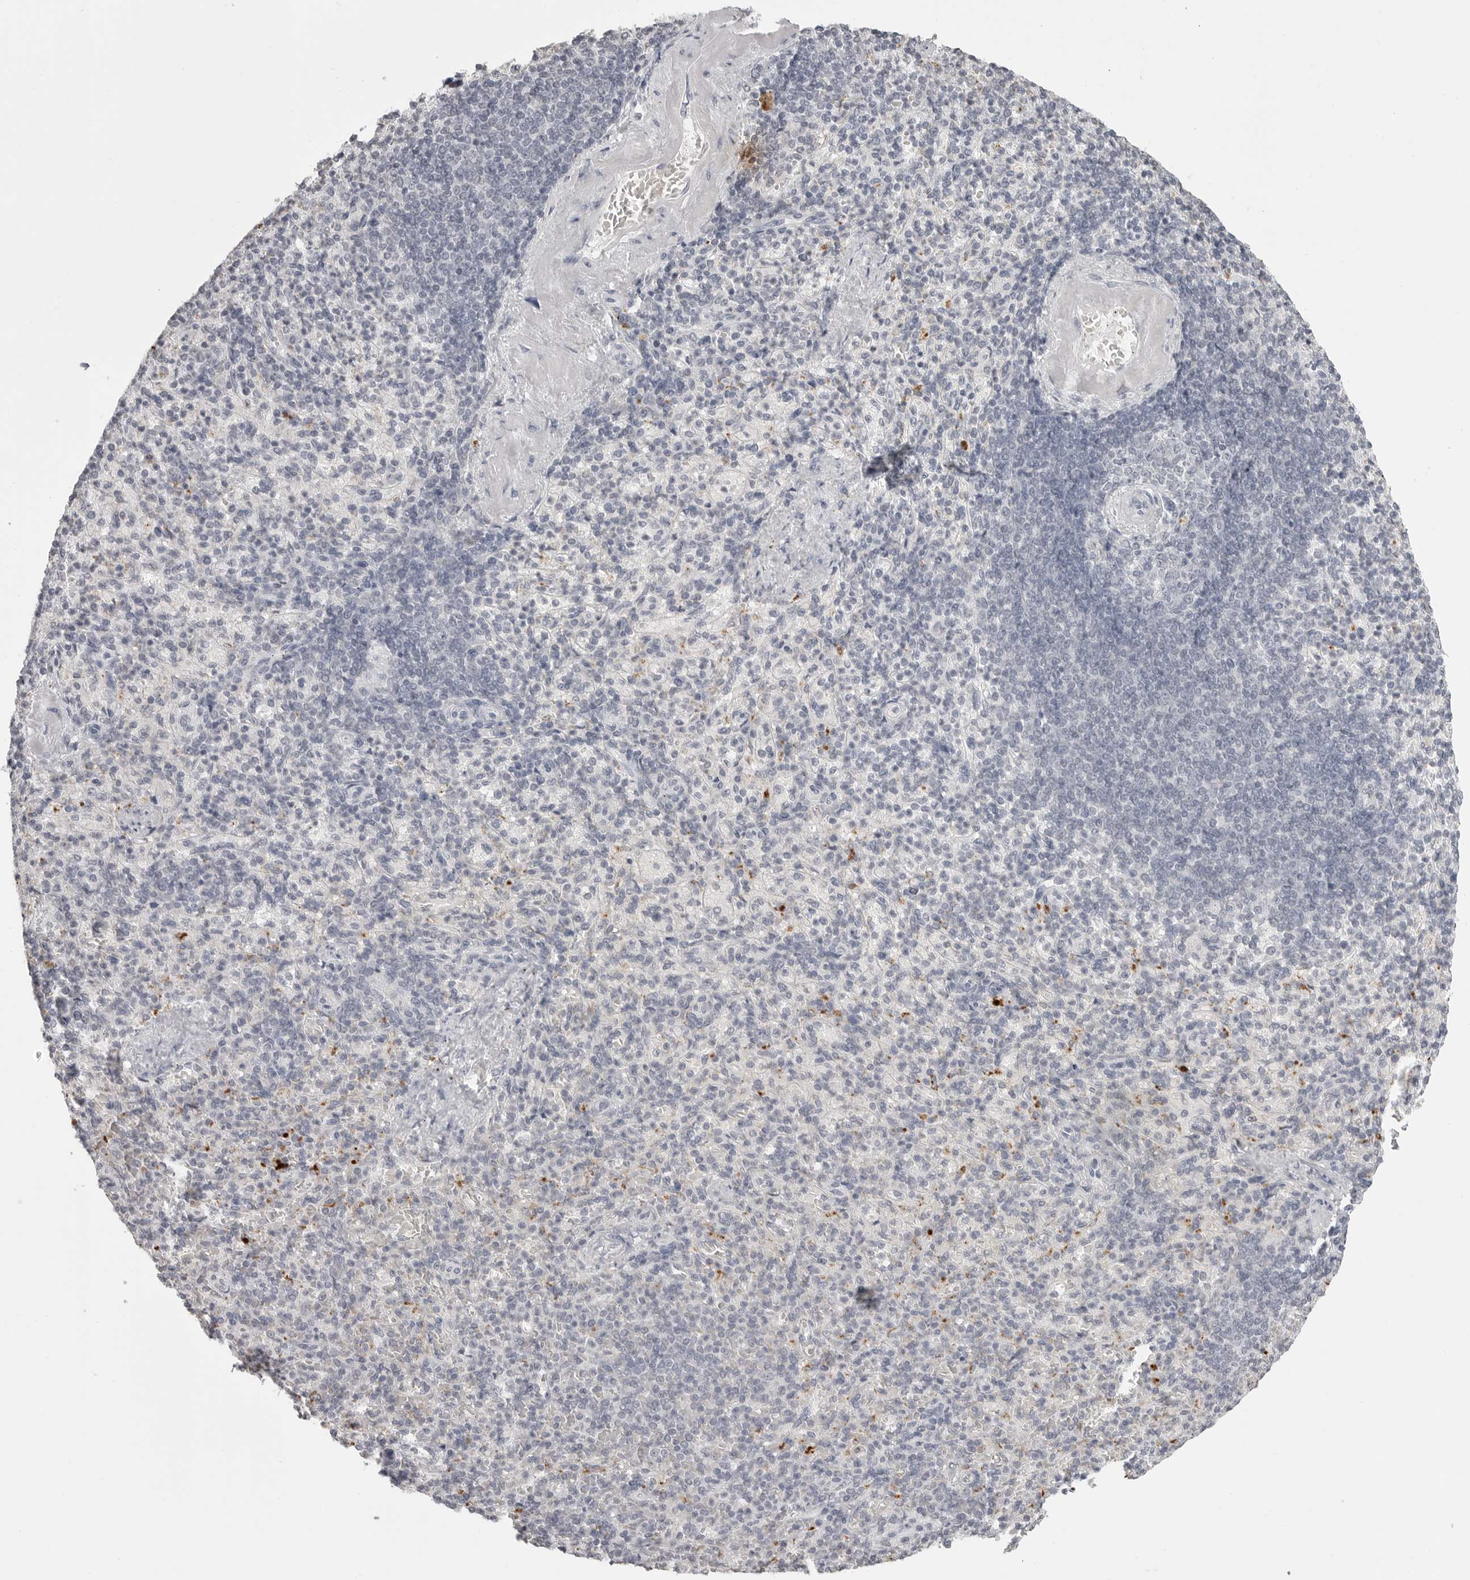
{"staining": {"intensity": "negative", "quantity": "none", "location": "none"}, "tissue": "spleen", "cell_type": "Cells in red pulp", "image_type": "normal", "snomed": [{"axis": "morphology", "description": "Normal tissue, NOS"}, {"axis": "topography", "description": "Spleen"}], "caption": "DAB immunohistochemical staining of benign human spleen shows no significant positivity in cells in red pulp. (DAB immunohistochemistry visualized using brightfield microscopy, high magnification).", "gene": "PRSS1", "patient": {"sex": "female", "age": 74}}